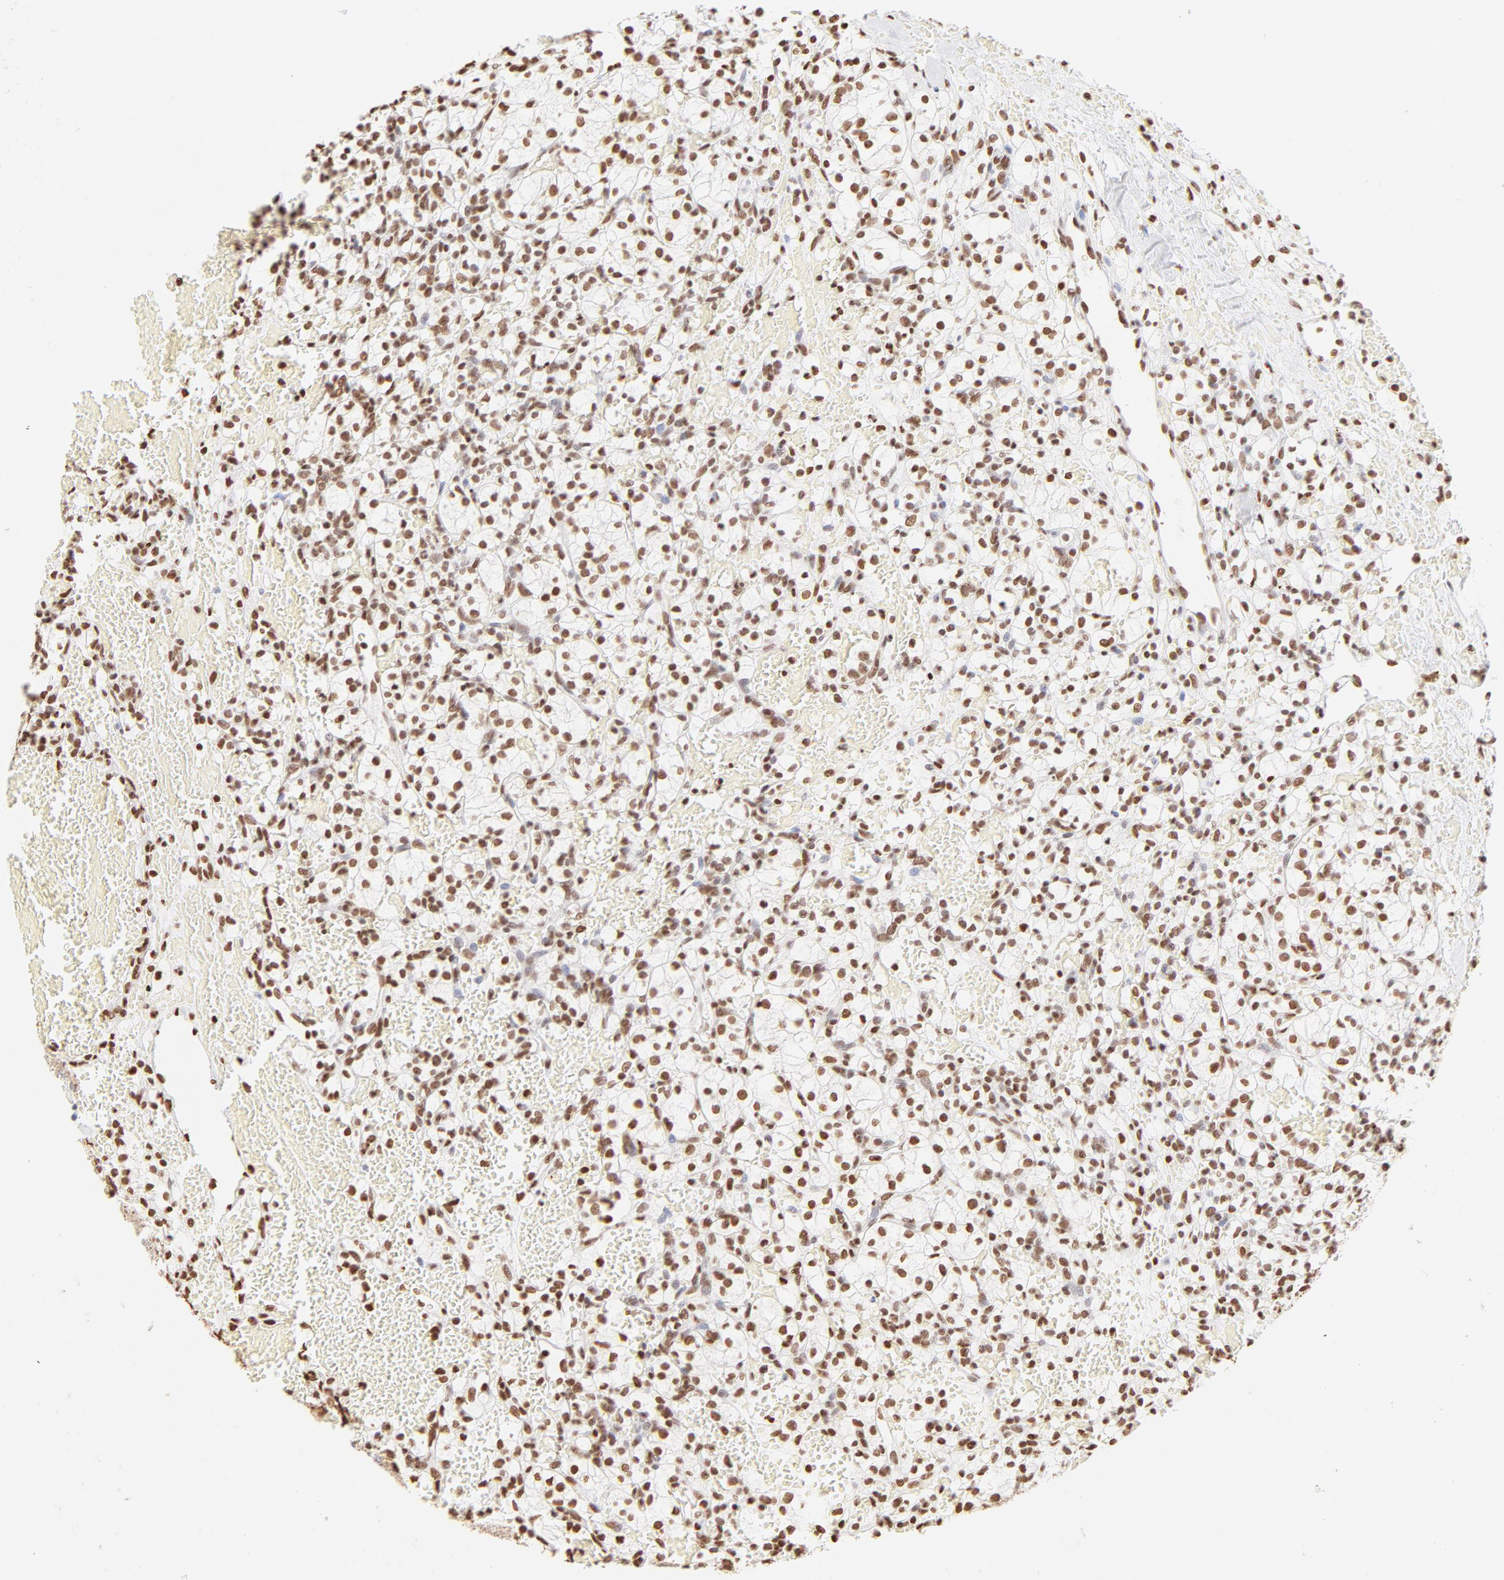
{"staining": {"intensity": "strong", "quantity": ">75%", "location": "nuclear"}, "tissue": "renal cancer", "cell_type": "Tumor cells", "image_type": "cancer", "snomed": [{"axis": "morphology", "description": "Adenocarcinoma, NOS"}, {"axis": "topography", "description": "Kidney"}], "caption": "Brown immunohistochemical staining in adenocarcinoma (renal) exhibits strong nuclear staining in about >75% of tumor cells. The staining was performed using DAB to visualize the protein expression in brown, while the nuclei were stained in blue with hematoxylin (Magnification: 20x).", "gene": "ZNF540", "patient": {"sex": "female", "age": 60}}